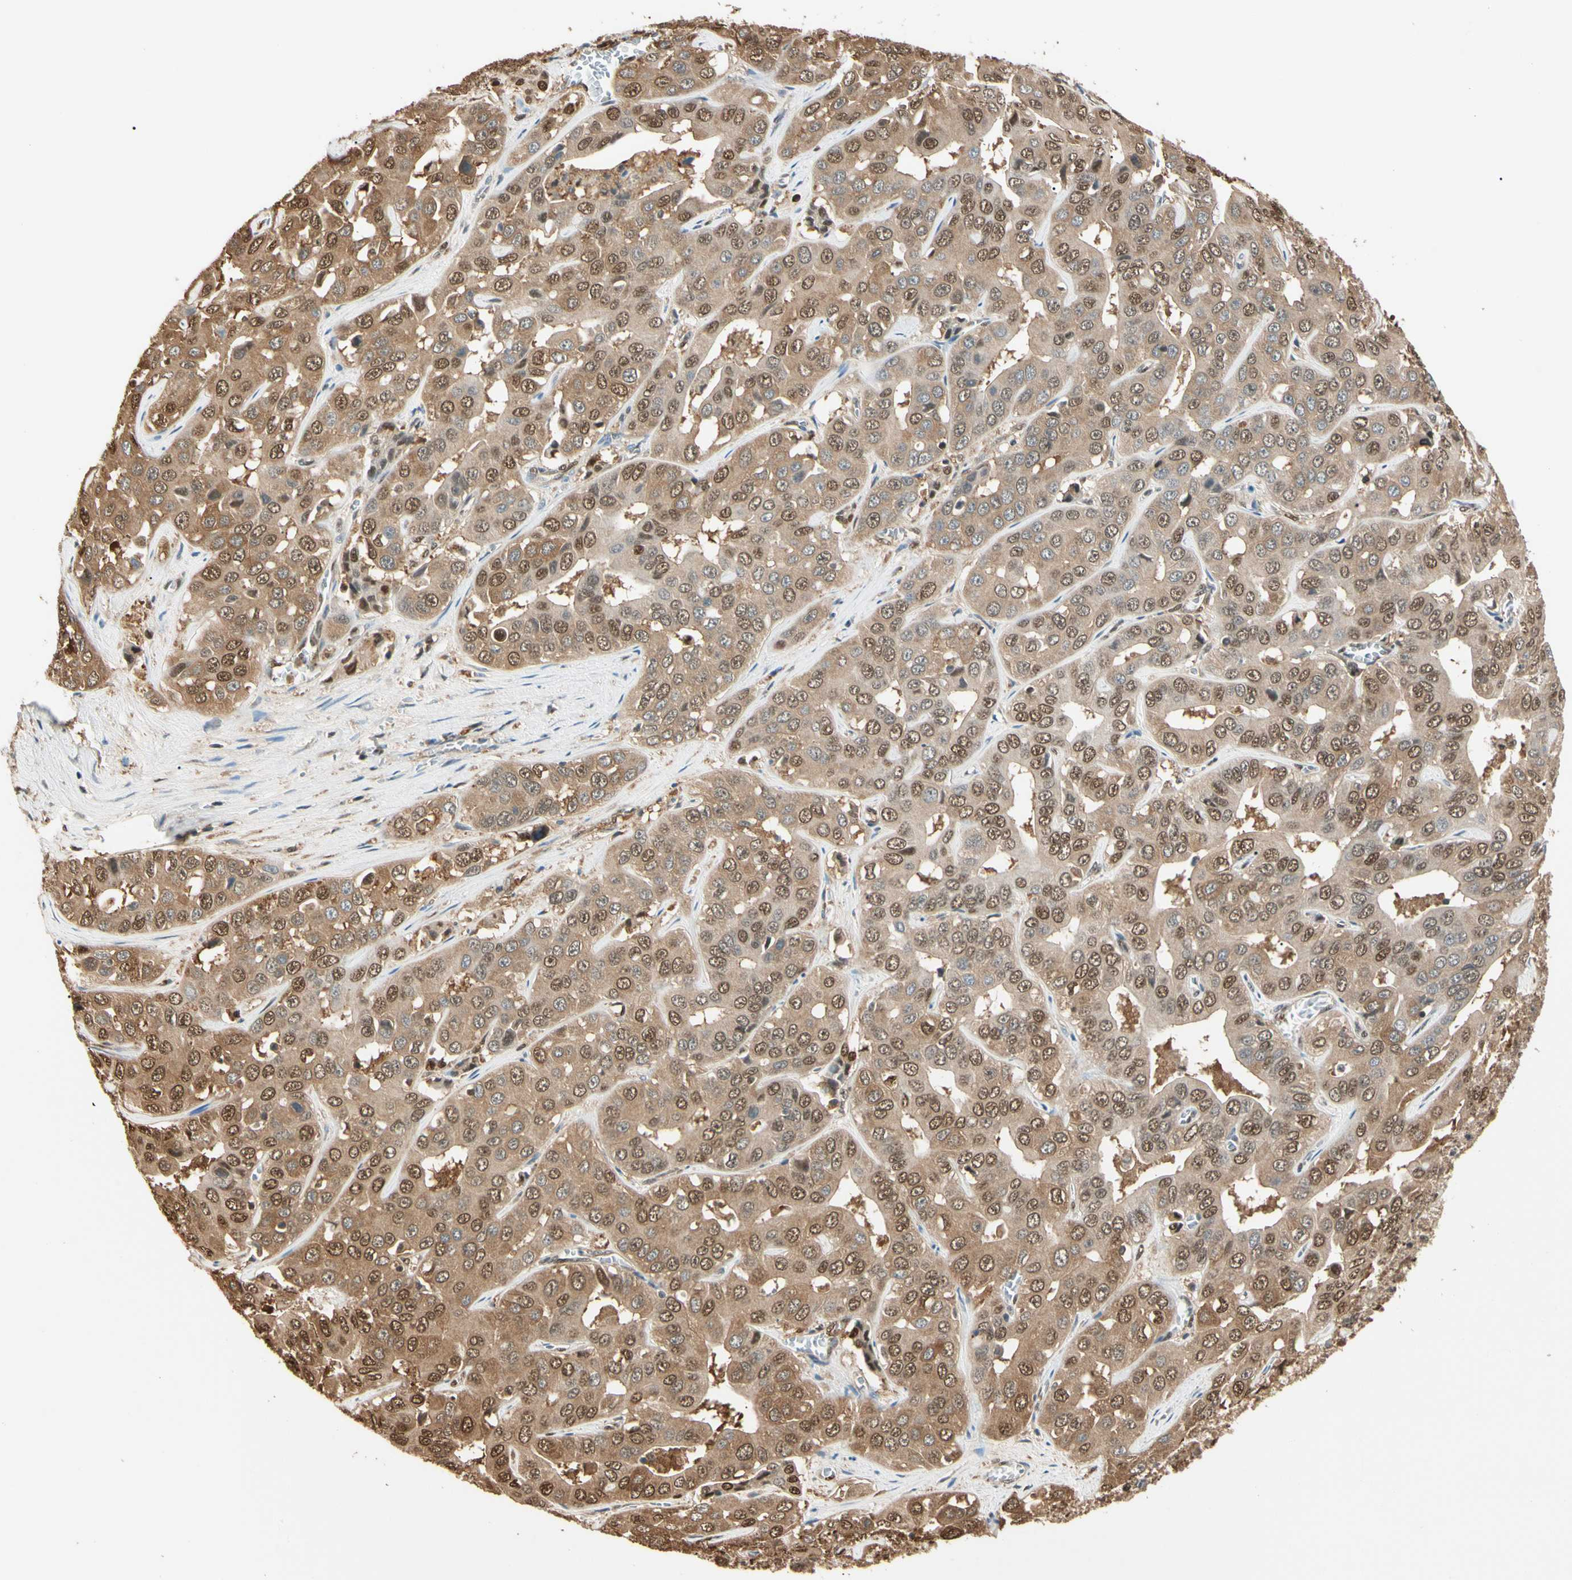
{"staining": {"intensity": "moderate", "quantity": ">75%", "location": "cytoplasmic/membranous,nuclear"}, "tissue": "liver cancer", "cell_type": "Tumor cells", "image_type": "cancer", "snomed": [{"axis": "morphology", "description": "Cholangiocarcinoma"}, {"axis": "topography", "description": "Liver"}], "caption": "Immunohistochemistry photomicrograph of neoplastic tissue: liver cancer stained using immunohistochemistry reveals medium levels of moderate protein expression localized specifically in the cytoplasmic/membranous and nuclear of tumor cells, appearing as a cytoplasmic/membranous and nuclear brown color.", "gene": "PNCK", "patient": {"sex": "female", "age": 52}}